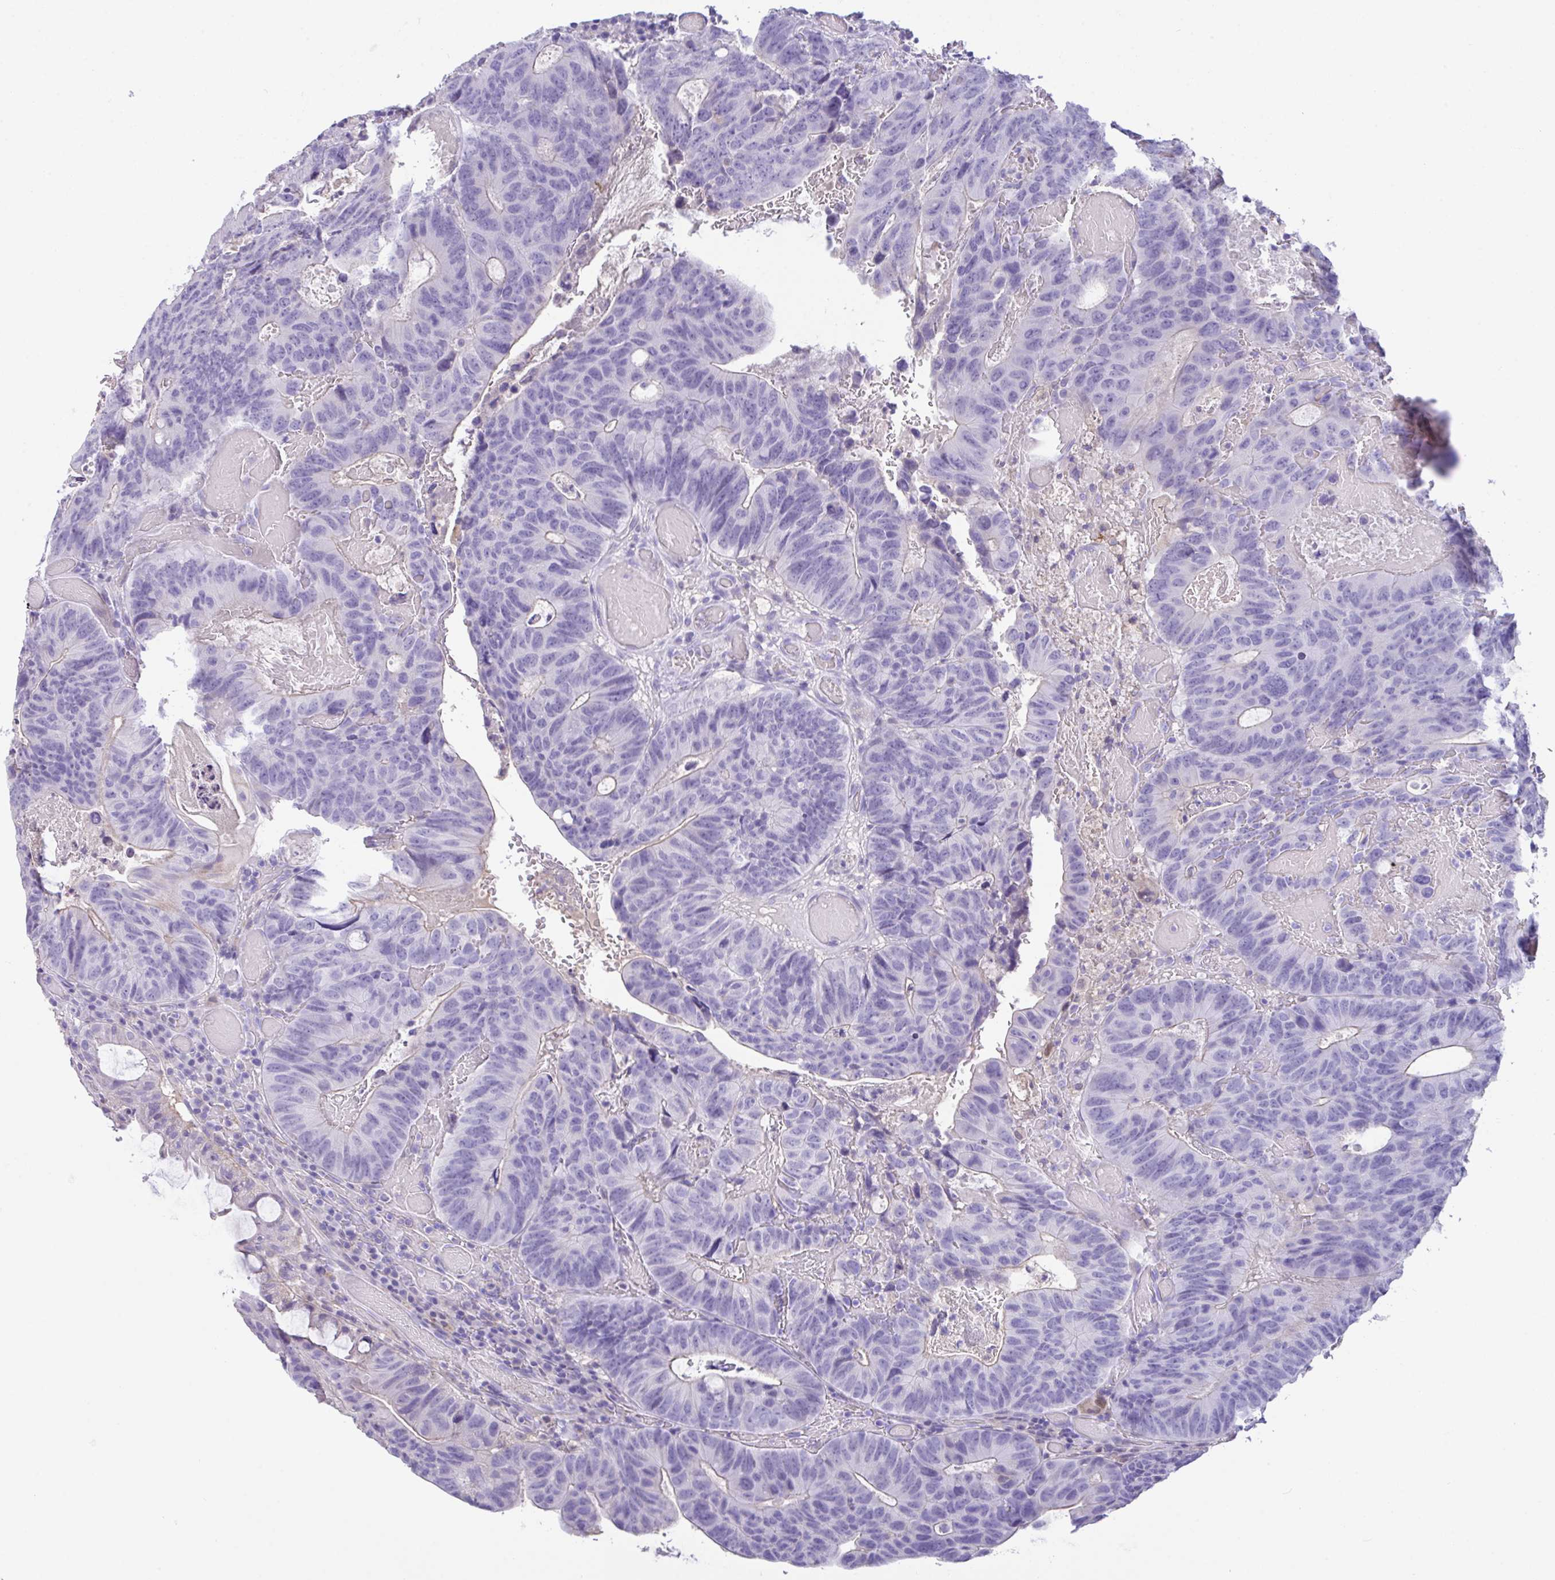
{"staining": {"intensity": "negative", "quantity": "none", "location": "none"}, "tissue": "colorectal cancer", "cell_type": "Tumor cells", "image_type": "cancer", "snomed": [{"axis": "morphology", "description": "Adenocarcinoma, NOS"}, {"axis": "topography", "description": "Colon"}], "caption": "High power microscopy photomicrograph of an IHC micrograph of colorectal adenocarcinoma, revealing no significant expression in tumor cells.", "gene": "CA10", "patient": {"sex": "male", "age": 87}}